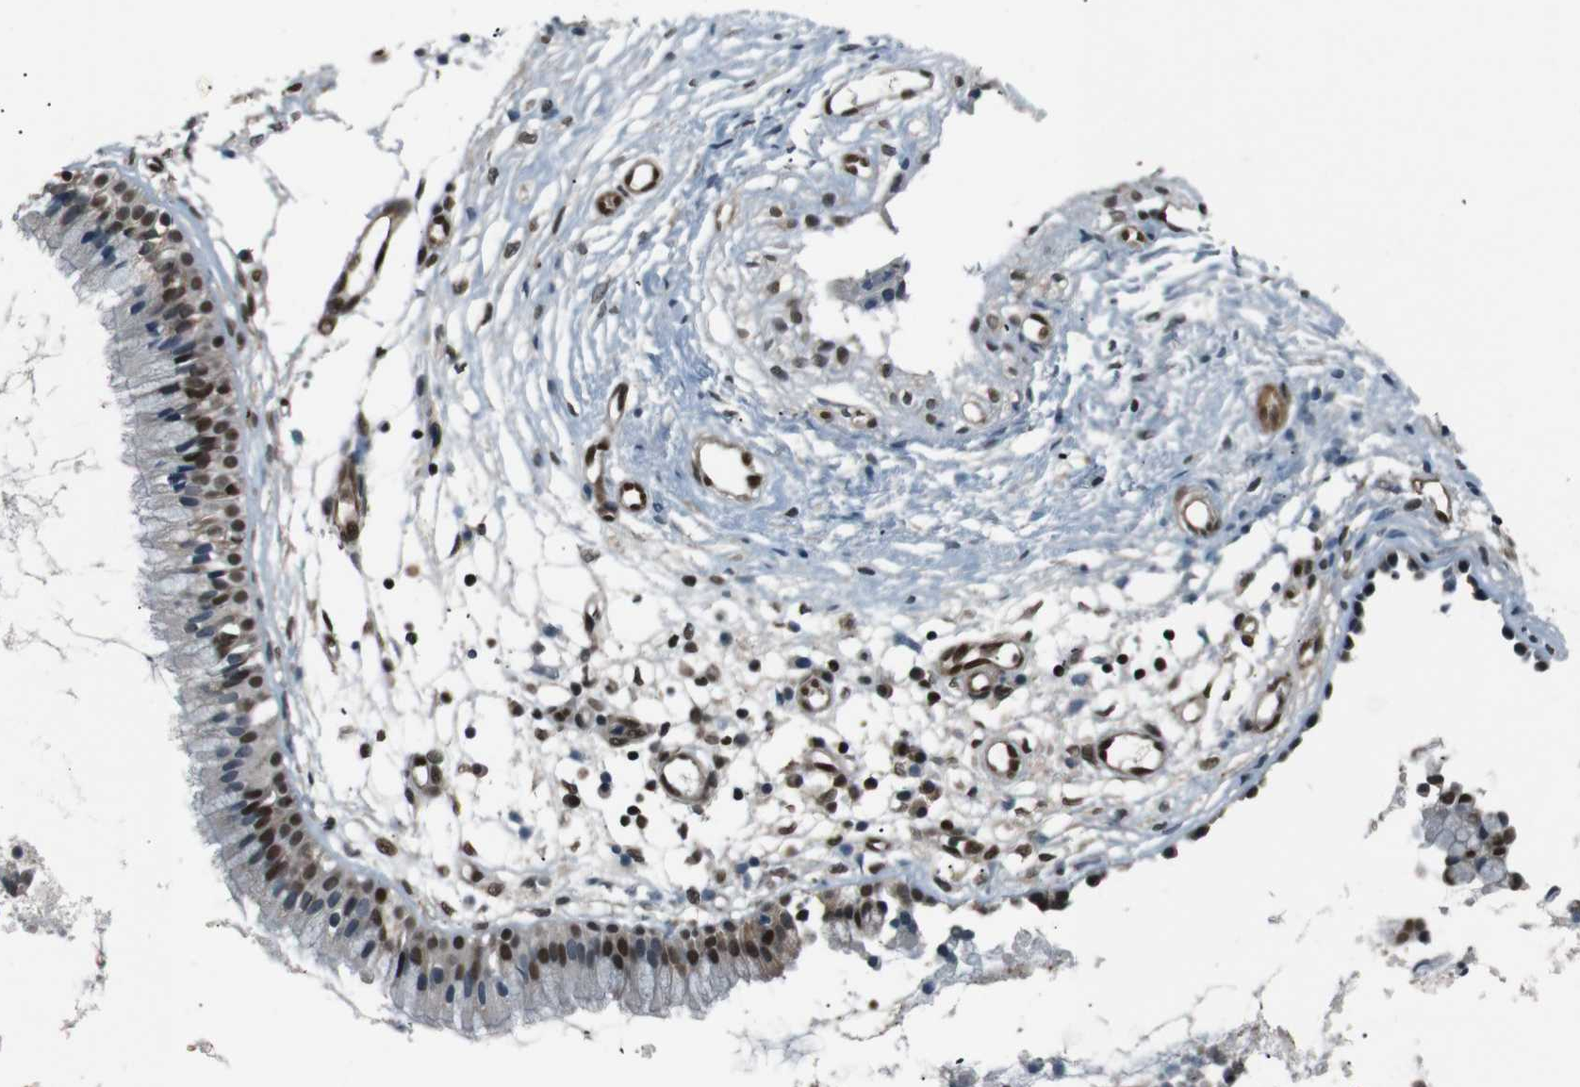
{"staining": {"intensity": "strong", "quantity": "25%-75%", "location": "nuclear"}, "tissue": "nasopharynx", "cell_type": "Respiratory epithelial cells", "image_type": "normal", "snomed": [{"axis": "morphology", "description": "Normal tissue, NOS"}, {"axis": "topography", "description": "Nasopharynx"}], "caption": "This image demonstrates normal nasopharynx stained with immunohistochemistry to label a protein in brown. The nuclear of respiratory epithelial cells show strong positivity for the protein. Nuclei are counter-stained blue.", "gene": "NHEJ1", "patient": {"sex": "male", "age": 21}}